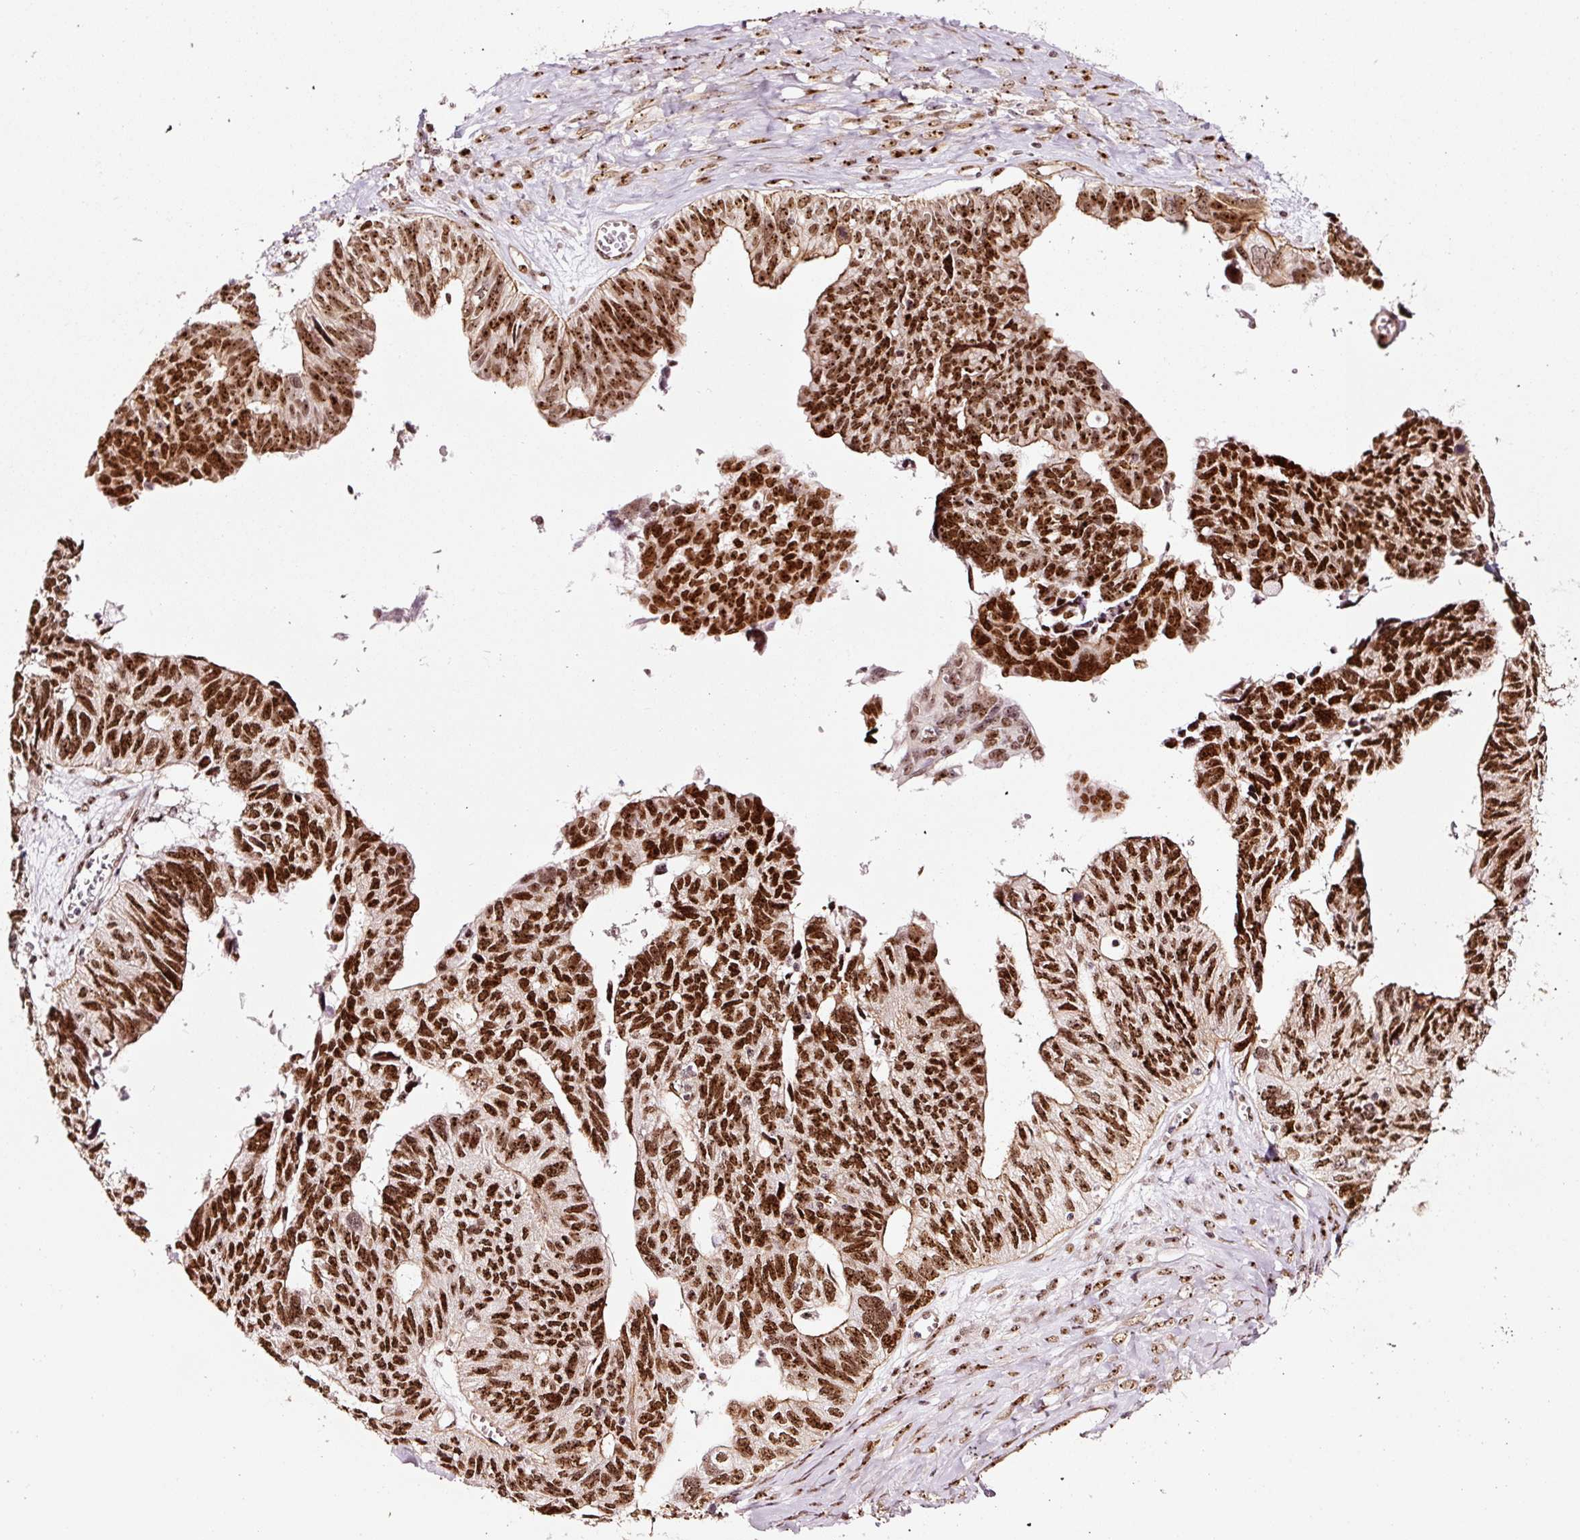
{"staining": {"intensity": "strong", "quantity": ">75%", "location": "nuclear"}, "tissue": "ovarian cancer", "cell_type": "Tumor cells", "image_type": "cancer", "snomed": [{"axis": "morphology", "description": "Cystadenocarcinoma, serous, NOS"}, {"axis": "topography", "description": "Ovary"}], "caption": "Tumor cells exhibit high levels of strong nuclear positivity in approximately >75% of cells in human serous cystadenocarcinoma (ovarian). (Brightfield microscopy of DAB IHC at high magnification).", "gene": "GNL3", "patient": {"sex": "female", "age": 79}}